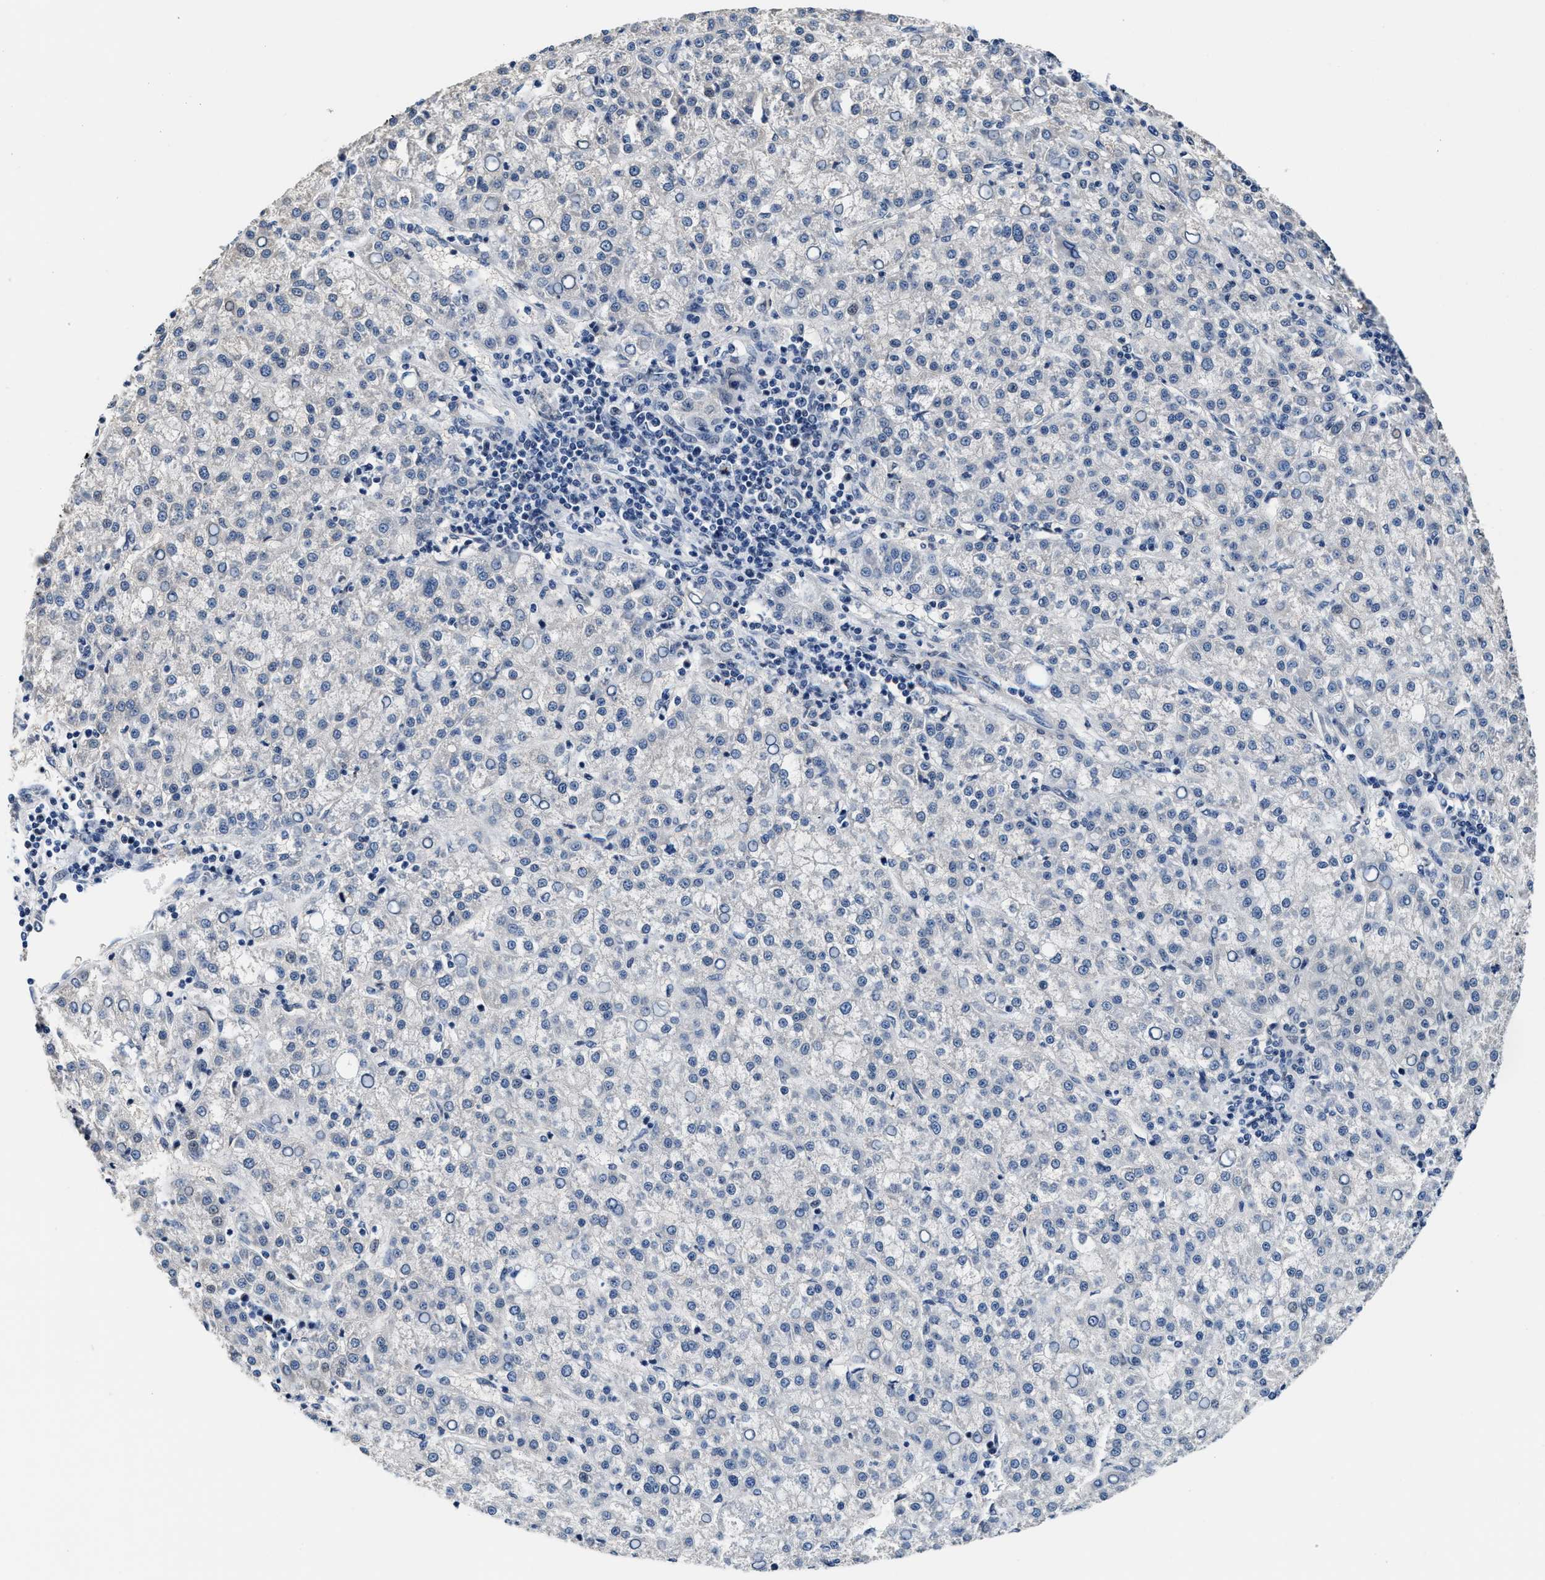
{"staining": {"intensity": "negative", "quantity": "none", "location": "none"}, "tissue": "liver cancer", "cell_type": "Tumor cells", "image_type": "cancer", "snomed": [{"axis": "morphology", "description": "Carcinoma, Hepatocellular, NOS"}, {"axis": "topography", "description": "Liver"}], "caption": "Tumor cells show no significant expression in hepatocellular carcinoma (liver). The staining is performed using DAB (3,3'-diaminobenzidine) brown chromogen with nuclei counter-stained in using hematoxylin.", "gene": "MYH3", "patient": {"sex": "female", "age": 58}}